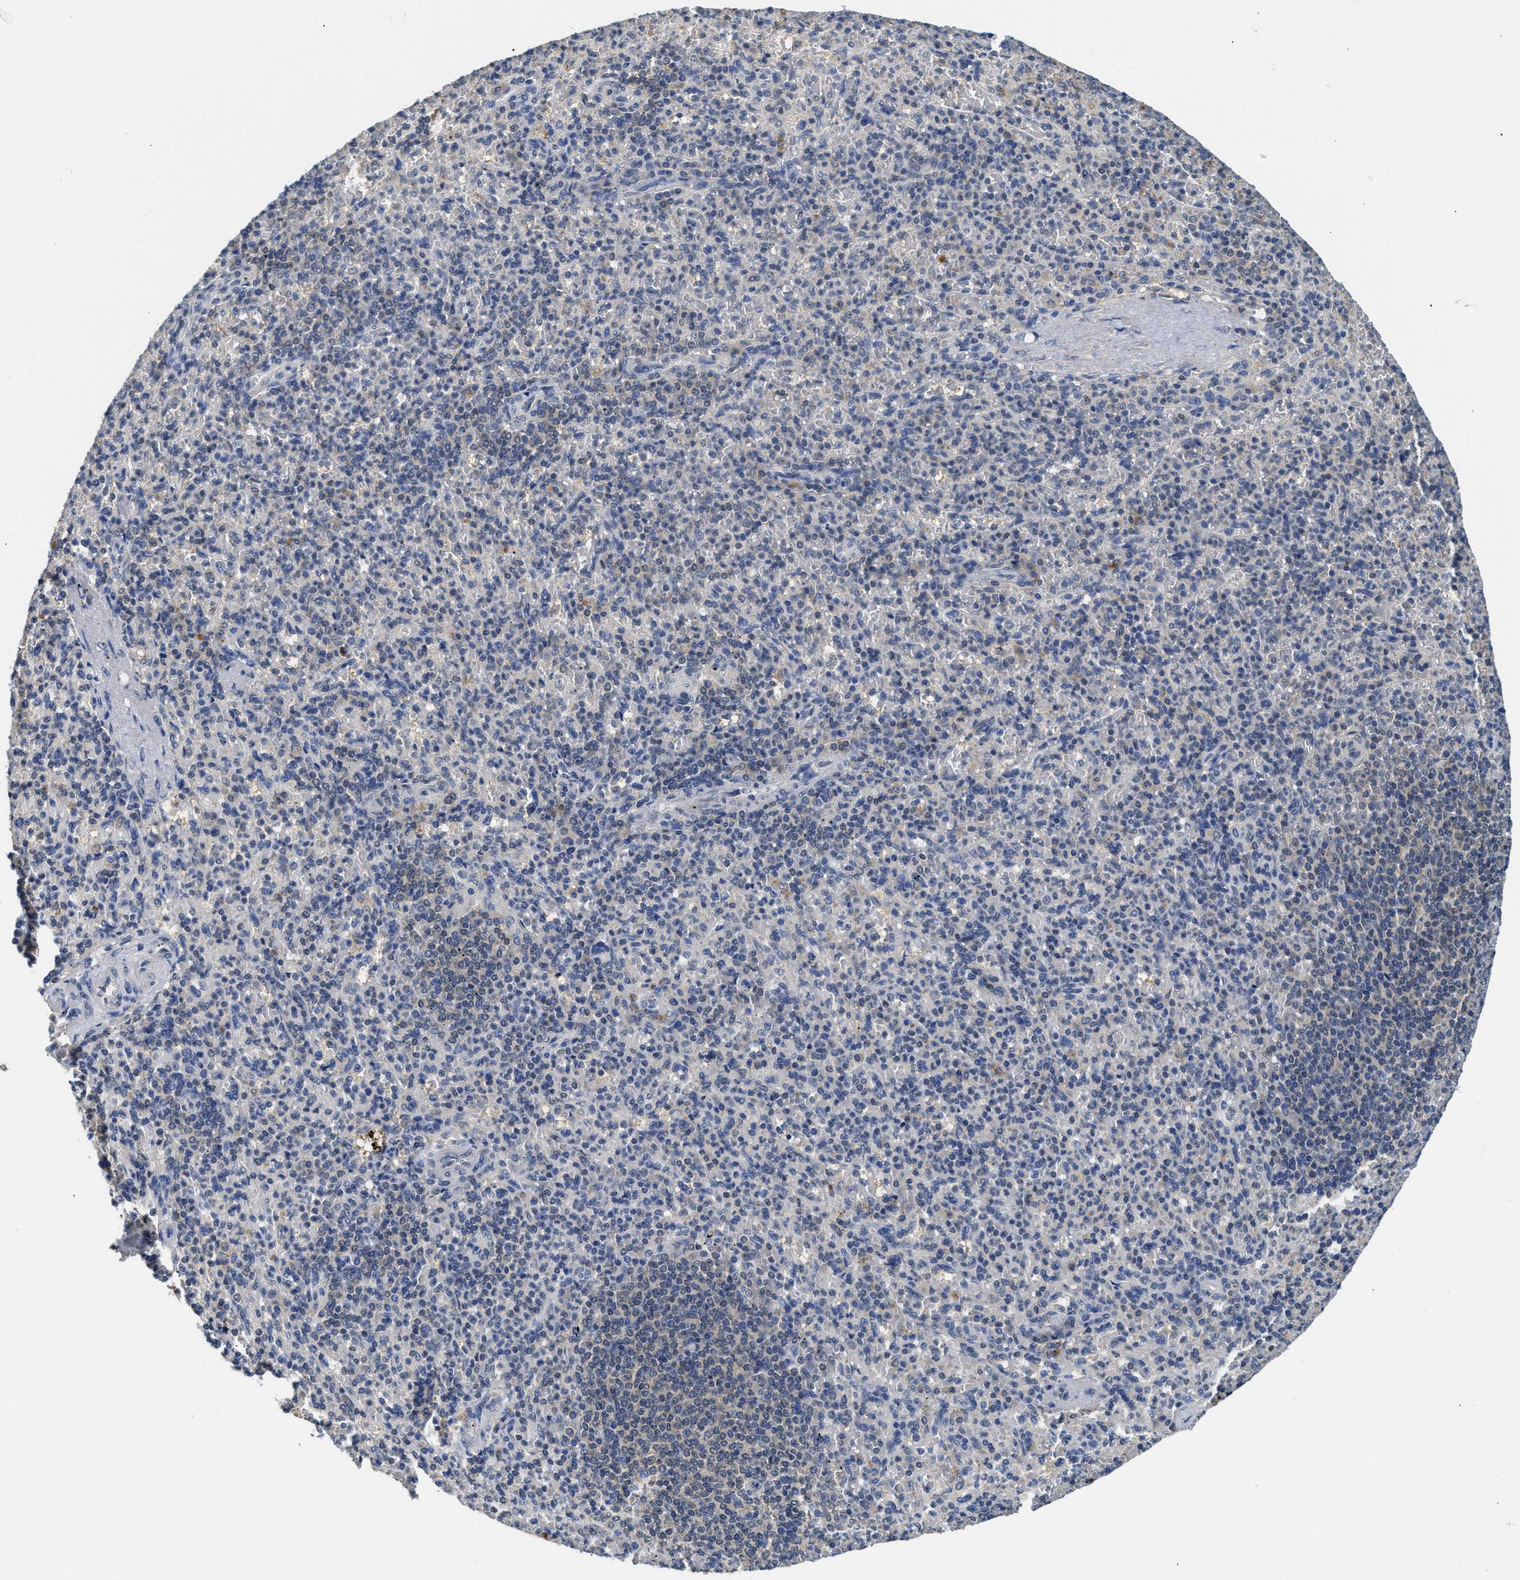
{"staining": {"intensity": "negative", "quantity": "none", "location": "none"}, "tissue": "spleen", "cell_type": "Cells in red pulp", "image_type": "normal", "snomed": [{"axis": "morphology", "description": "Normal tissue, NOS"}, {"axis": "topography", "description": "Spleen"}], "caption": "This is an immunohistochemistry (IHC) histopathology image of benign human spleen. There is no expression in cells in red pulp.", "gene": "INHA", "patient": {"sex": "female", "age": 74}}